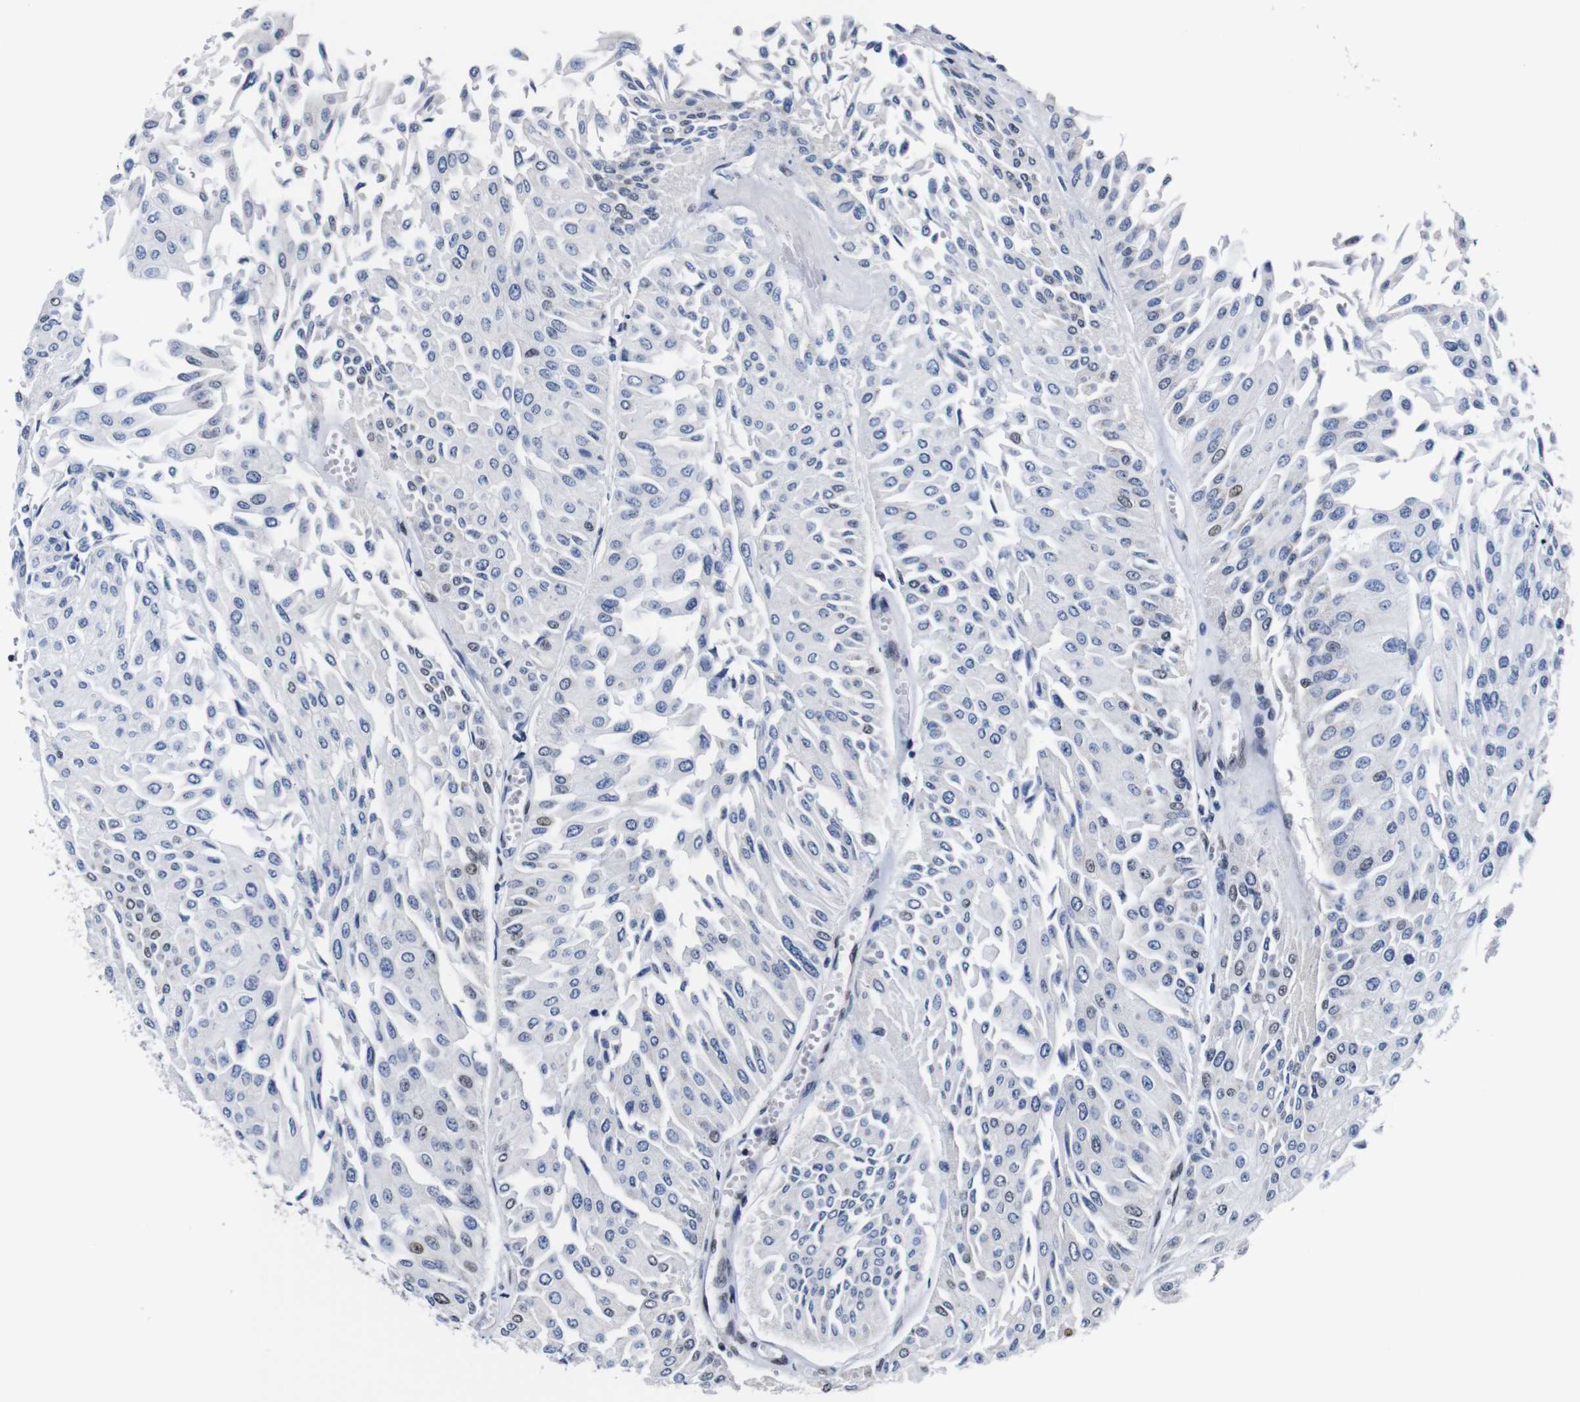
{"staining": {"intensity": "negative", "quantity": "none", "location": "none"}, "tissue": "urothelial cancer", "cell_type": "Tumor cells", "image_type": "cancer", "snomed": [{"axis": "morphology", "description": "Urothelial carcinoma, Low grade"}, {"axis": "topography", "description": "Urinary bladder"}], "caption": "IHC micrograph of human urothelial carcinoma (low-grade) stained for a protein (brown), which displays no expression in tumor cells.", "gene": "GATA6", "patient": {"sex": "male", "age": 67}}